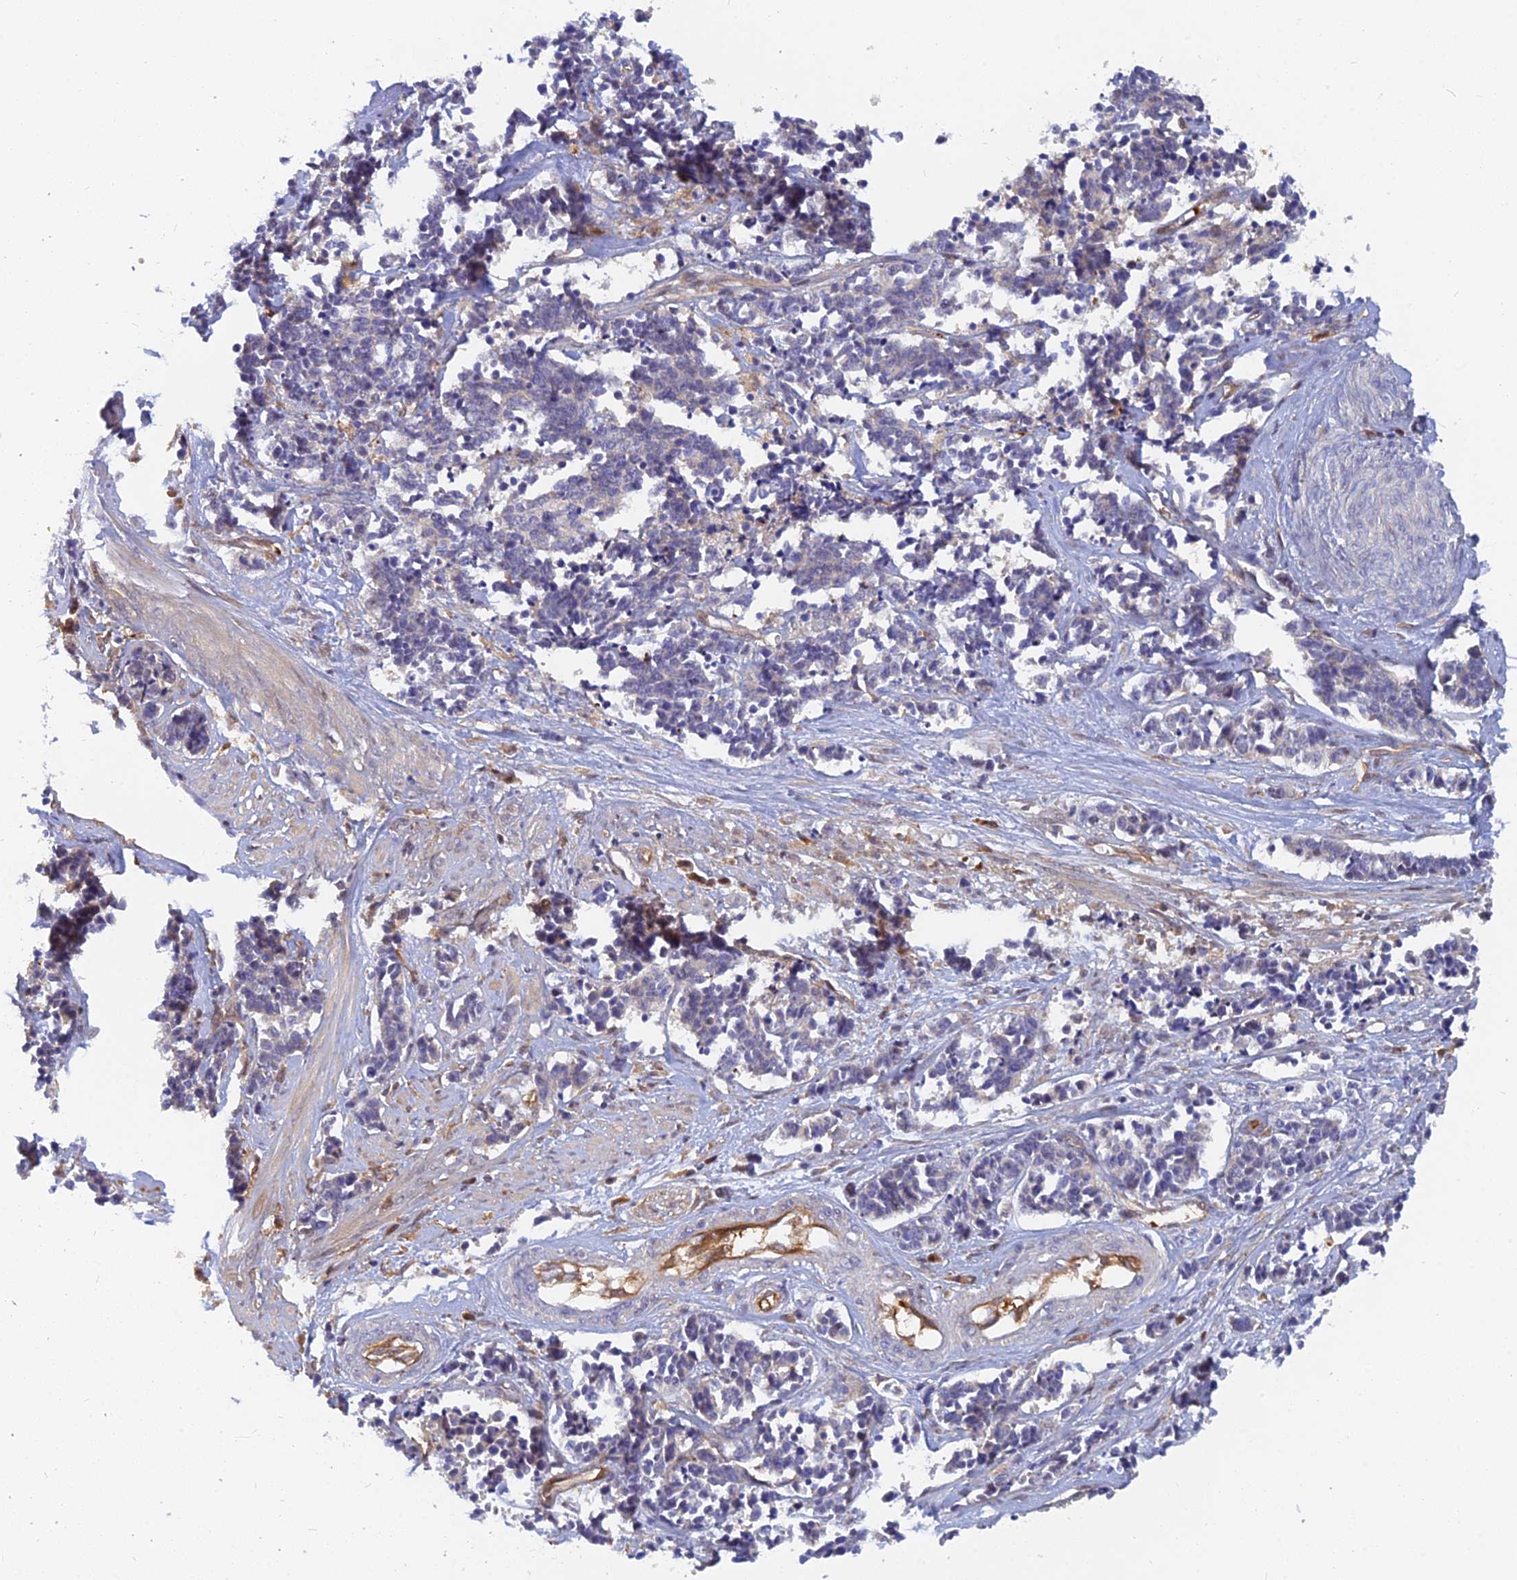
{"staining": {"intensity": "negative", "quantity": "none", "location": "none"}, "tissue": "cervical cancer", "cell_type": "Tumor cells", "image_type": "cancer", "snomed": [{"axis": "morphology", "description": "Normal tissue, NOS"}, {"axis": "morphology", "description": "Squamous cell carcinoma, NOS"}, {"axis": "topography", "description": "Cervix"}], "caption": "Immunohistochemistry photomicrograph of cervical cancer (squamous cell carcinoma) stained for a protein (brown), which shows no expression in tumor cells.", "gene": "ARL2BP", "patient": {"sex": "female", "age": 35}}